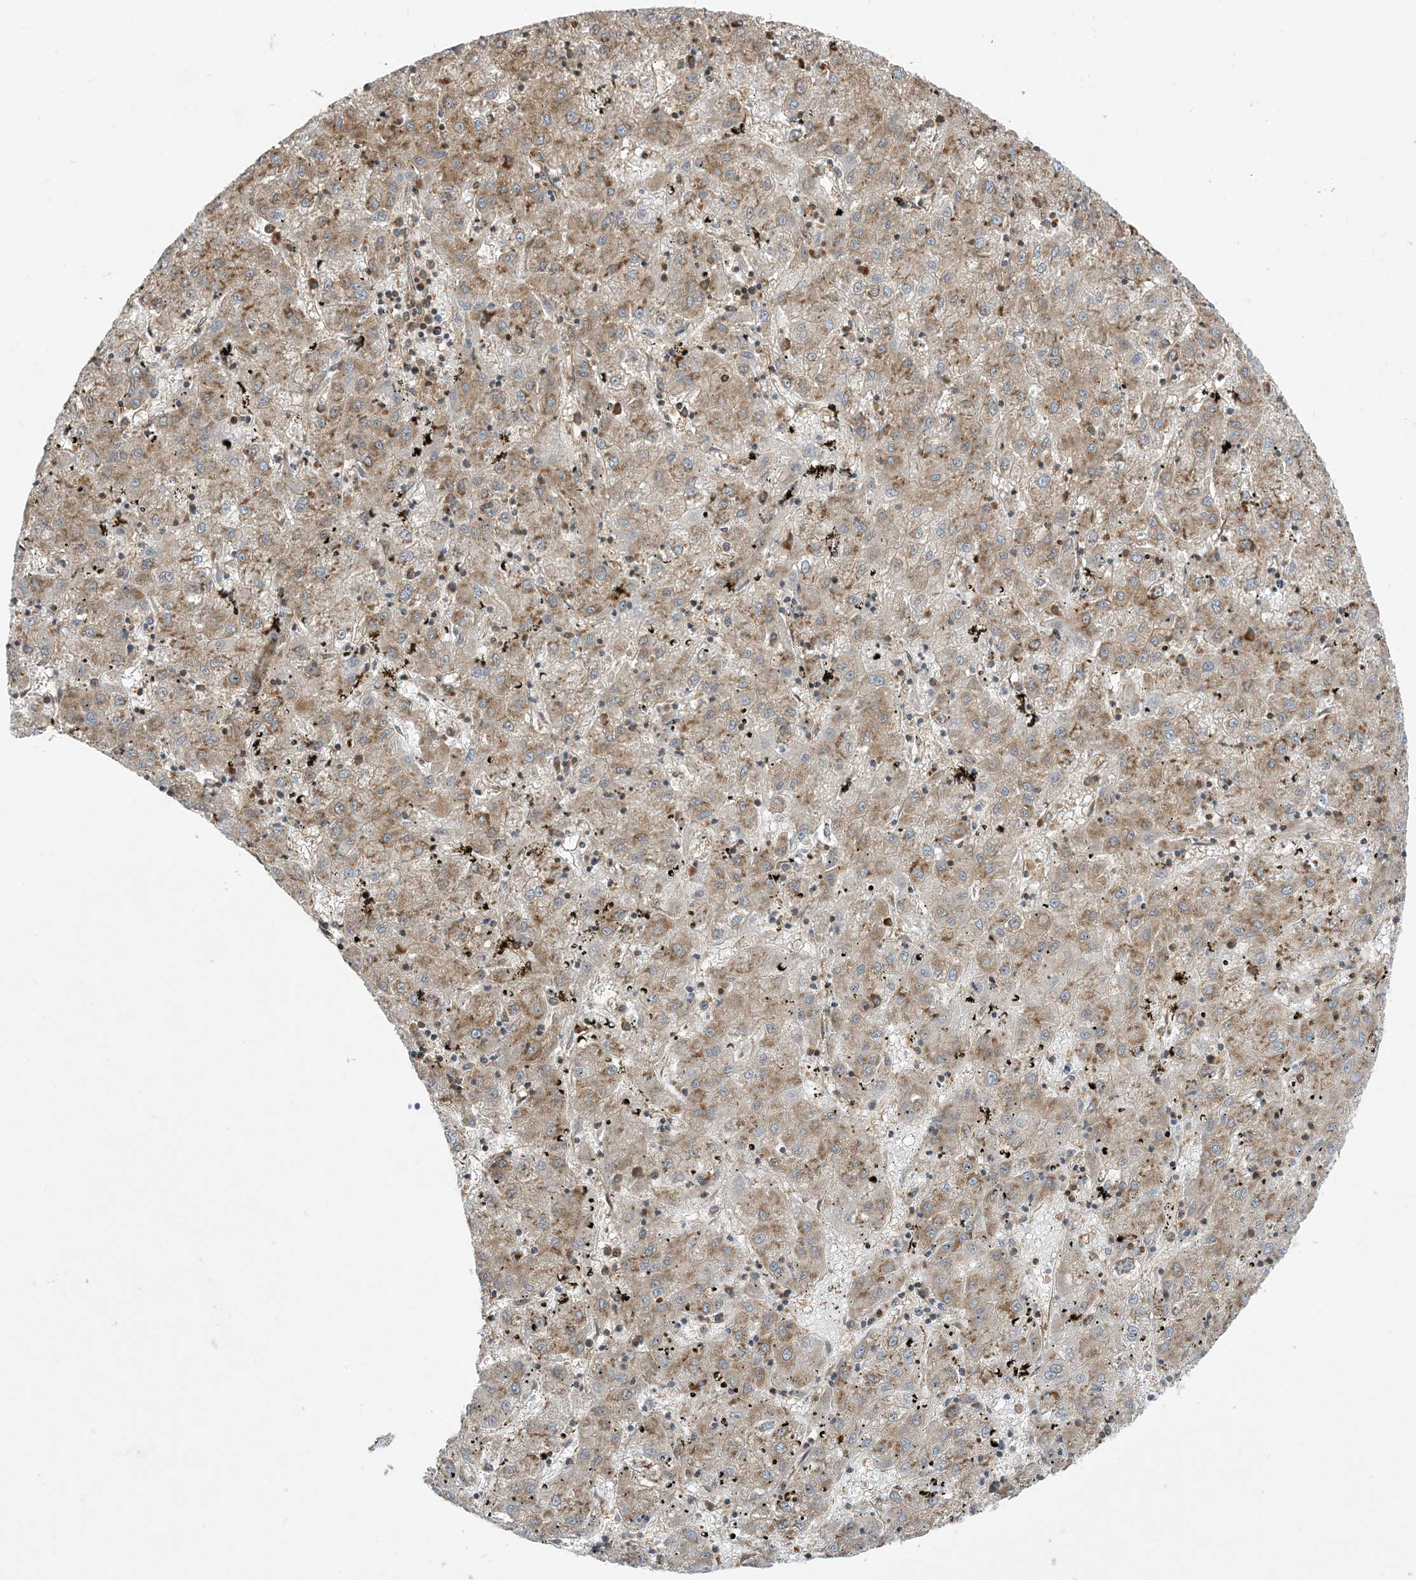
{"staining": {"intensity": "moderate", "quantity": ">75%", "location": "cytoplasmic/membranous"}, "tissue": "liver cancer", "cell_type": "Tumor cells", "image_type": "cancer", "snomed": [{"axis": "morphology", "description": "Carcinoma, Hepatocellular, NOS"}, {"axis": "topography", "description": "Liver"}], "caption": "Protein positivity by immunohistochemistry shows moderate cytoplasmic/membranous expression in approximately >75% of tumor cells in liver hepatocellular carcinoma.", "gene": "SRP72", "patient": {"sex": "male", "age": 72}}